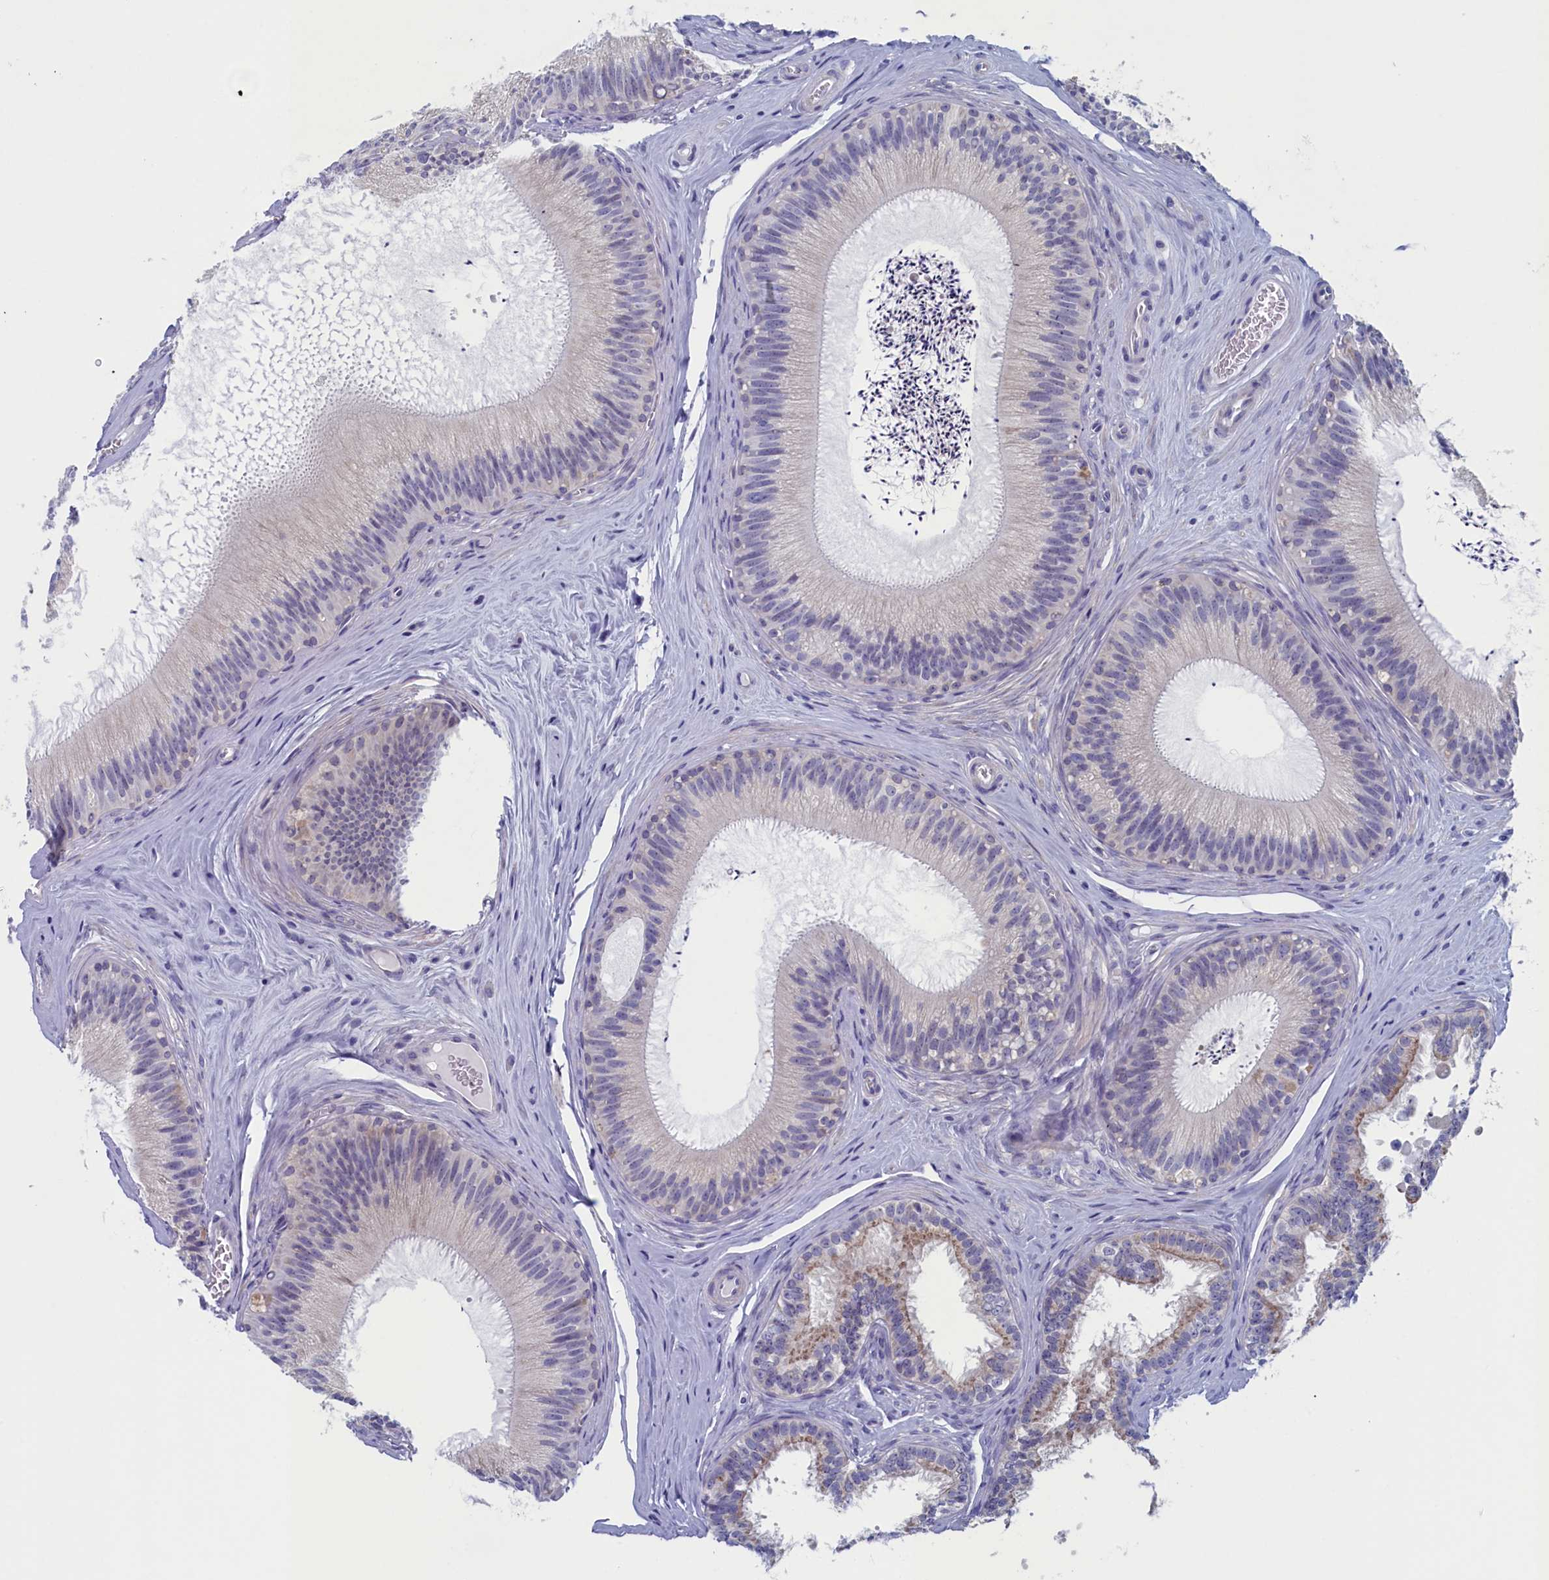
{"staining": {"intensity": "negative", "quantity": "none", "location": "none"}, "tissue": "epididymis", "cell_type": "Glandular cells", "image_type": "normal", "snomed": [{"axis": "morphology", "description": "Normal tissue, NOS"}, {"axis": "topography", "description": "Epididymis"}], "caption": "Immunohistochemistry (IHC) micrograph of unremarkable human epididymis stained for a protein (brown), which reveals no expression in glandular cells. (DAB (3,3'-diaminobenzidine) immunohistochemistry (IHC) with hematoxylin counter stain).", "gene": "WDR76", "patient": {"sex": "male", "age": 46}}